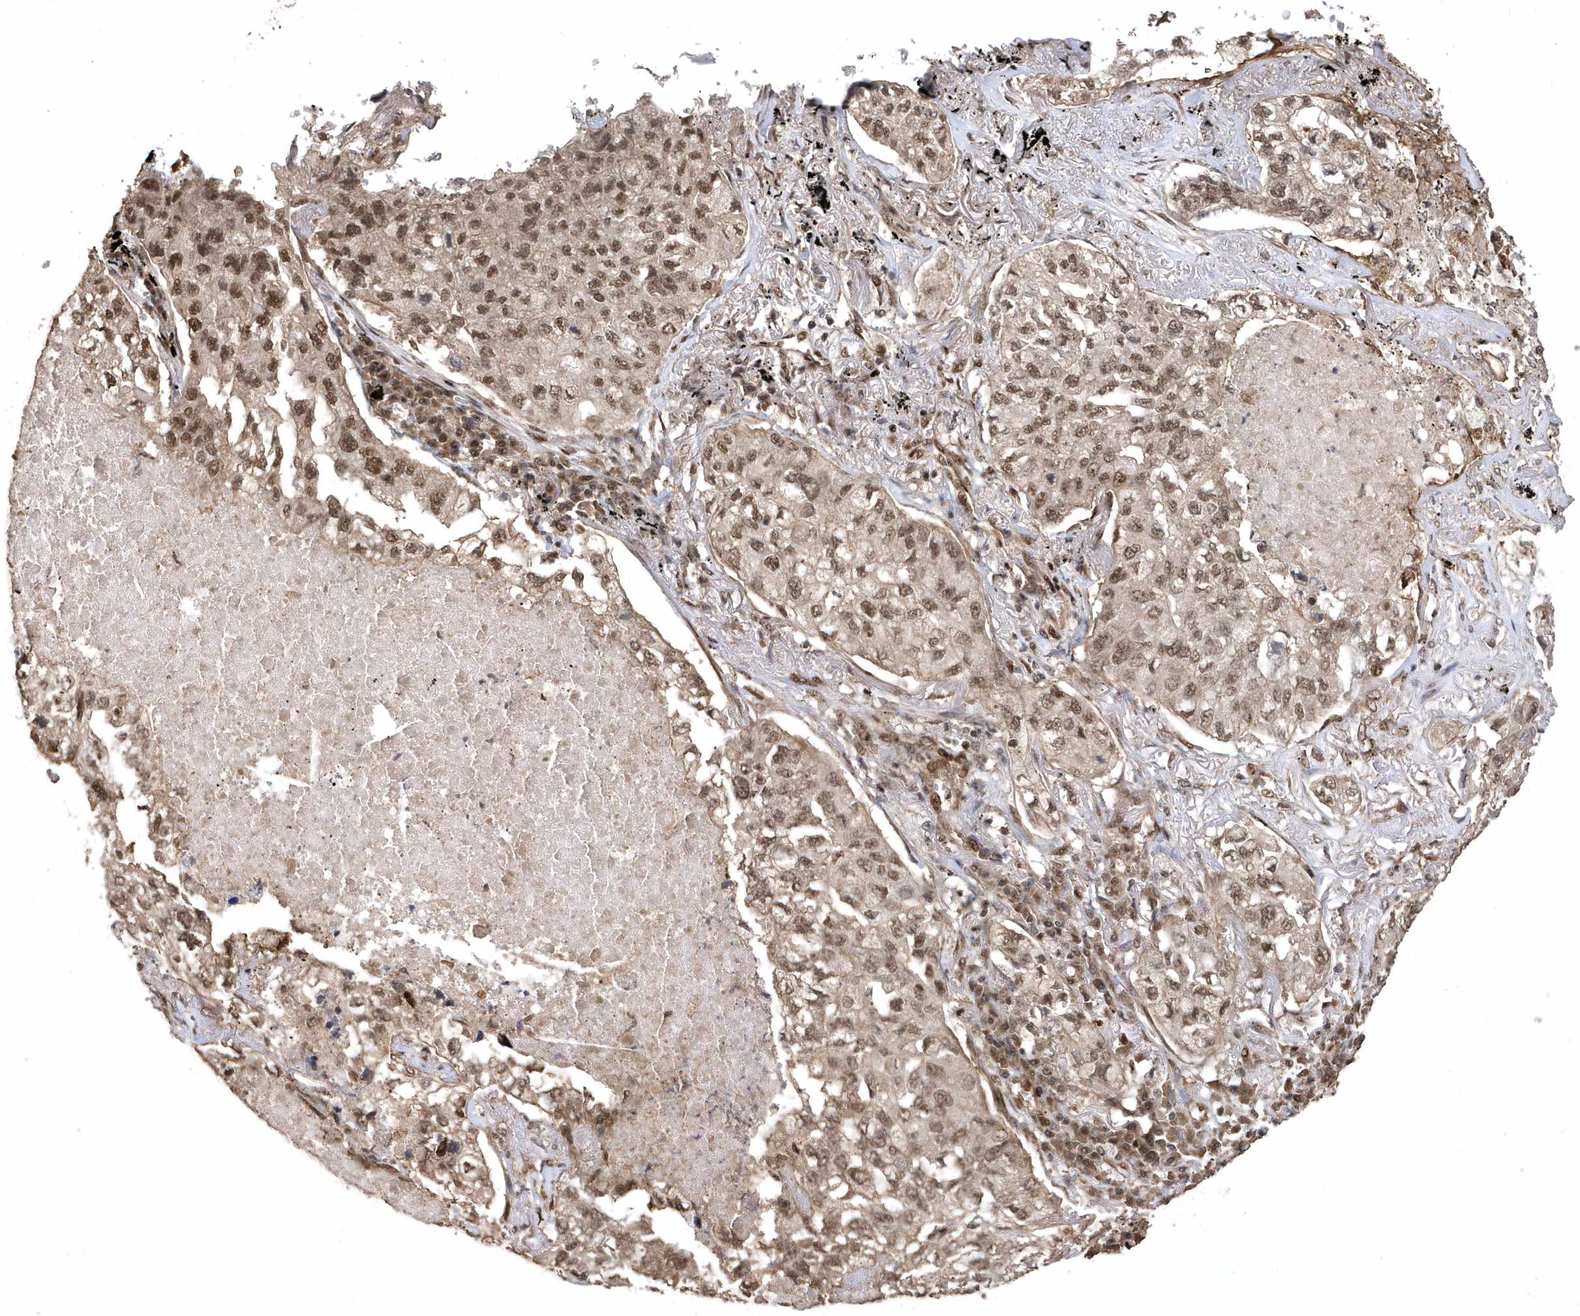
{"staining": {"intensity": "moderate", "quantity": ">75%", "location": "nuclear"}, "tissue": "lung cancer", "cell_type": "Tumor cells", "image_type": "cancer", "snomed": [{"axis": "morphology", "description": "Adenocarcinoma, NOS"}, {"axis": "topography", "description": "Lung"}], "caption": "Tumor cells exhibit medium levels of moderate nuclear expression in about >75% of cells in human lung adenocarcinoma.", "gene": "INTS12", "patient": {"sex": "male", "age": 65}}